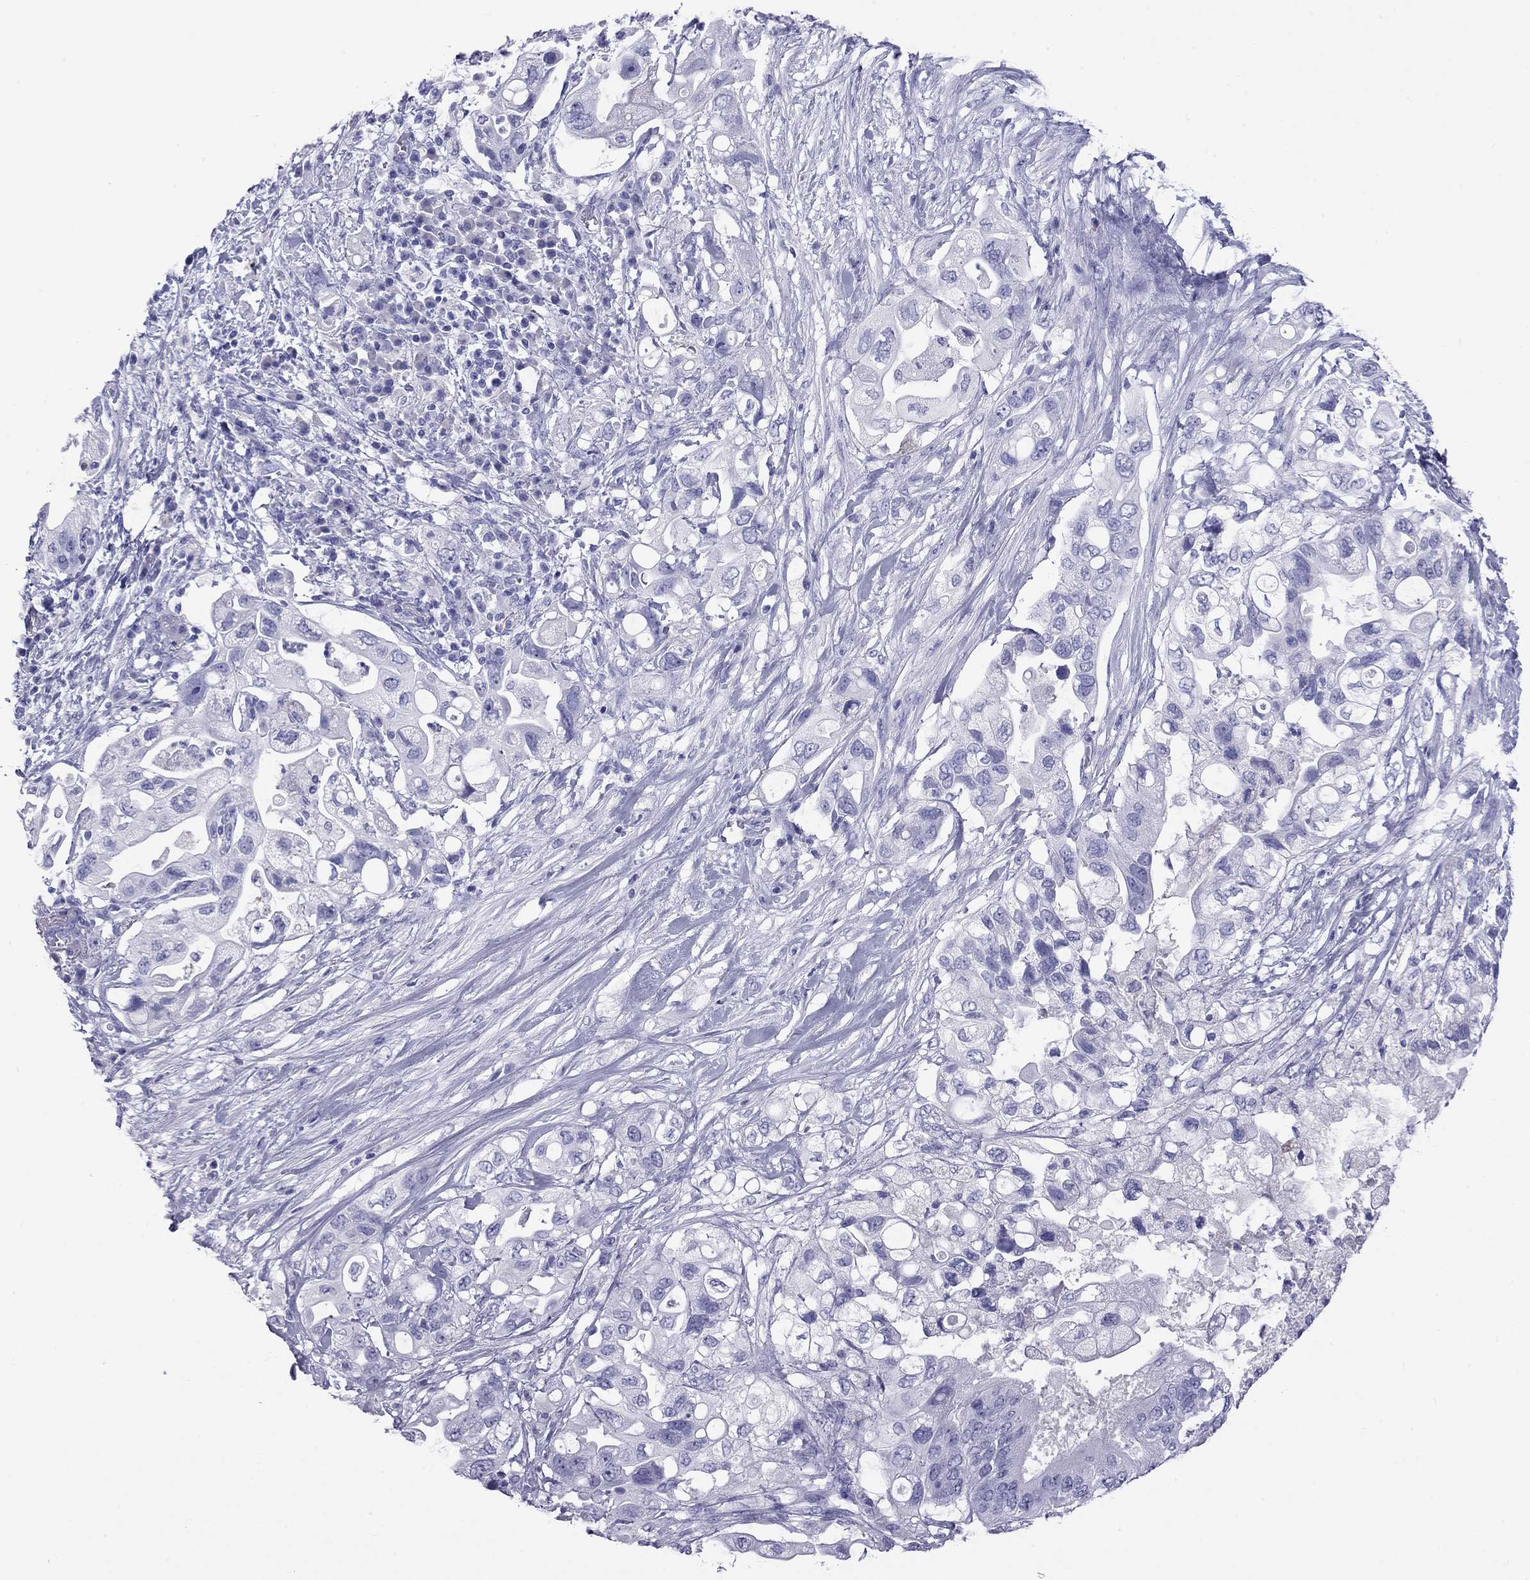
{"staining": {"intensity": "negative", "quantity": "none", "location": "none"}, "tissue": "pancreatic cancer", "cell_type": "Tumor cells", "image_type": "cancer", "snomed": [{"axis": "morphology", "description": "Adenocarcinoma, NOS"}, {"axis": "topography", "description": "Pancreas"}], "caption": "This is an immunohistochemistry histopathology image of pancreatic cancer. There is no positivity in tumor cells.", "gene": "ODF4", "patient": {"sex": "female", "age": 72}}